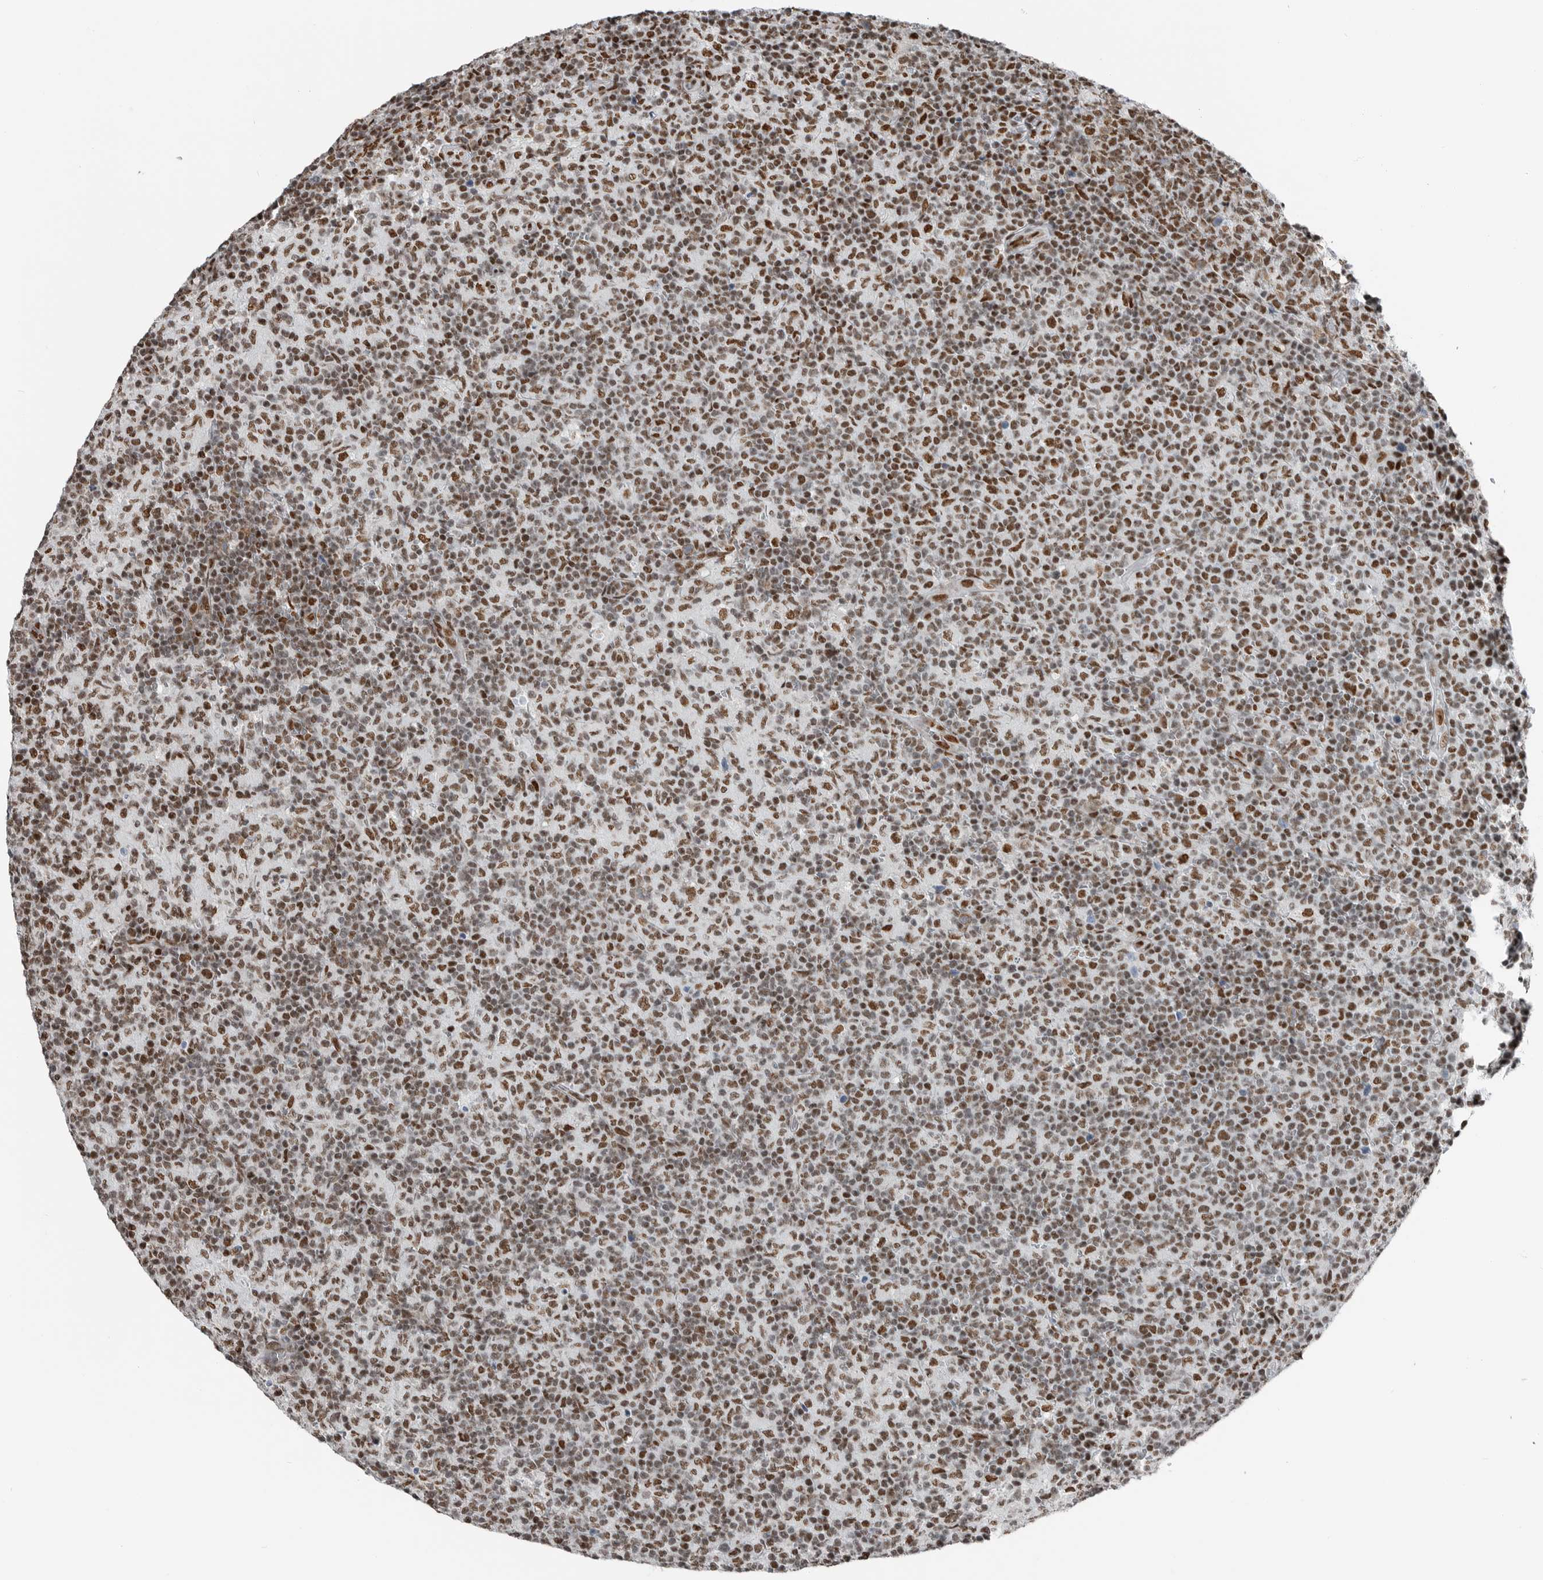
{"staining": {"intensity": "moderate", "quantity": ">75%", "location": "nuclear"}, "tissue": "lymph node", "cell_type": "Germinal center cells", "image_type": "normal", "snomed": [{"axis": "morphology", "description": "Normal tissue, NOS"}, {"axis": "morphology", "description": "Inflammation, NOS"}, {"axis": "topography", "description": "Lymph node"}], "caption": "Protein analysis of benign lymph node reveals moderate nuclear staining in about >75% of germinal center cells.", "gene": "BLZF1", "patient": {"sex": "male", "age": 55}}